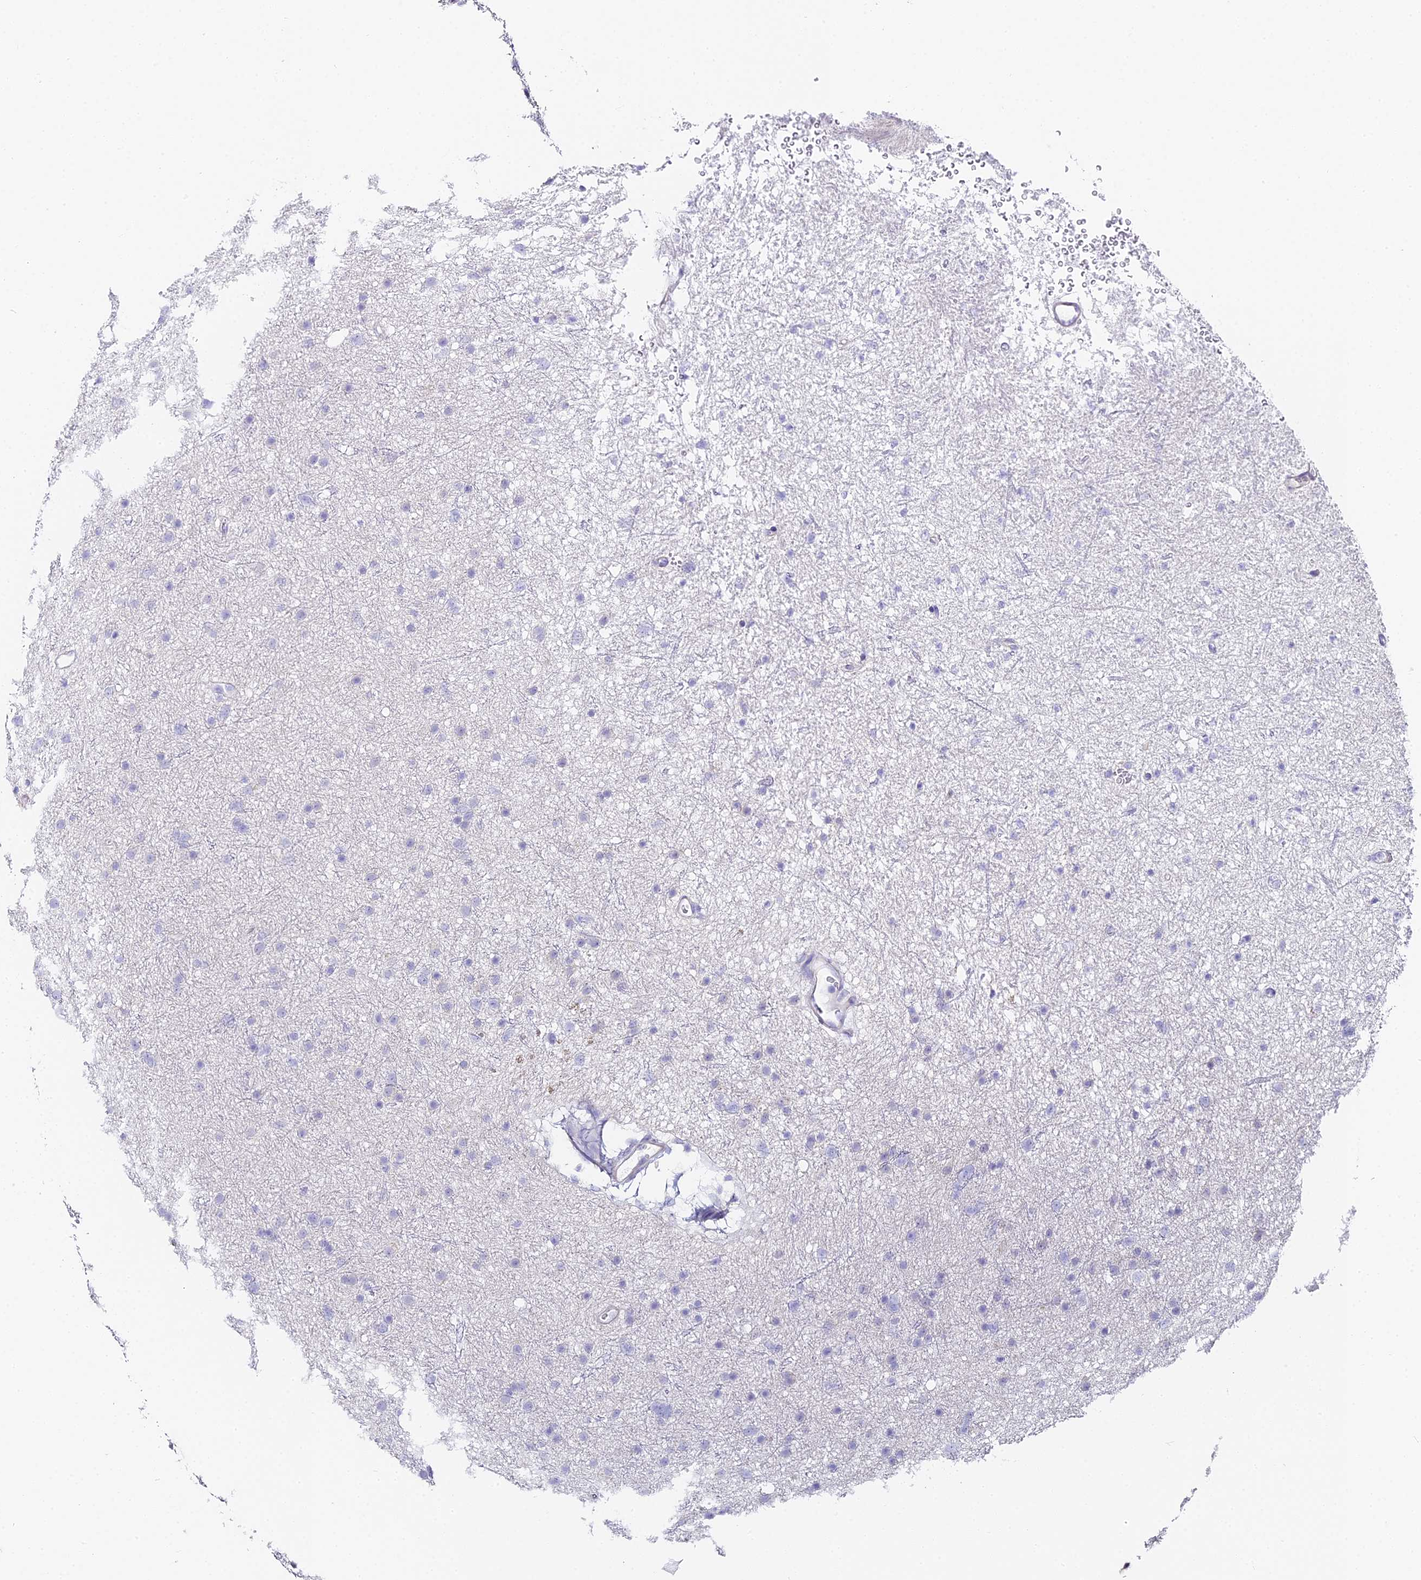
{"staining": {"intensity": "negative", "quantity": "none", "location": "none"}, "tissue": "glioma", "cell_type": "Tumor cells", "image_type": "cancer", "snomed": [{"axis": "morphology", "description": "Glioma, malignant, Low grade"}, {"axis": "topography", "description": "Cerebral cortex"}], "caption": "An image of human glioma is negative for staining in tumor cells.", "gene": "ABHD14A-ACY1", "patient": {"sex": "female", "age": 39}}